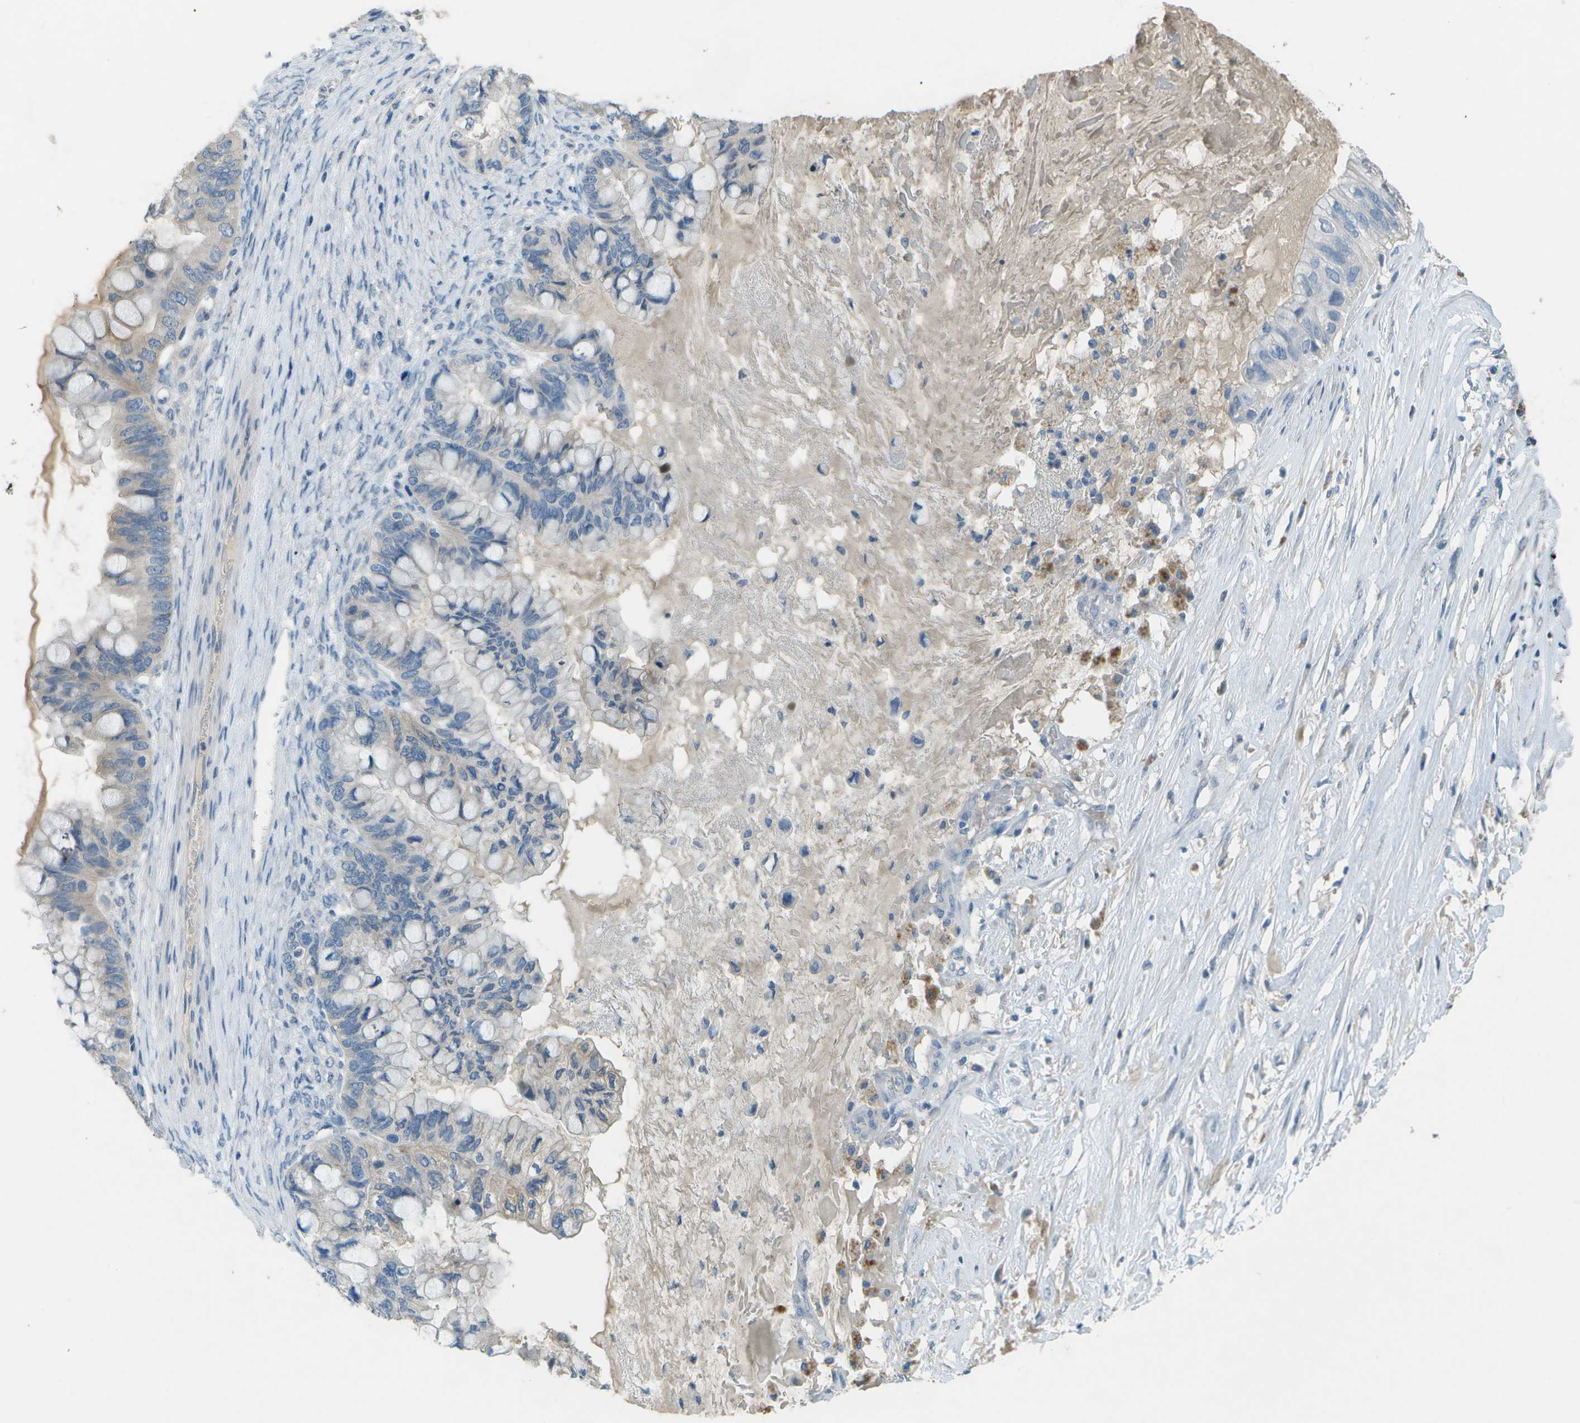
{"staining": {"intensity": "weak", "quantity": "<25%", "location": "cytoplasmic/membranous"}, "tissue": "ovarian cancer", "cell_type": "Tumor cells", "image_type": "cancer", "snomed": [{"axis": "morphology", "description": "Cystadenocarcinoma, mucinous, NOS"}, {"axis": "topography", "description": "Ovary"}], "caption": "Tumor cells are negative for protein expression in human ovarian cancer.", "gene": "LGI2", "patient": {"sex": "female", "age": 80}}